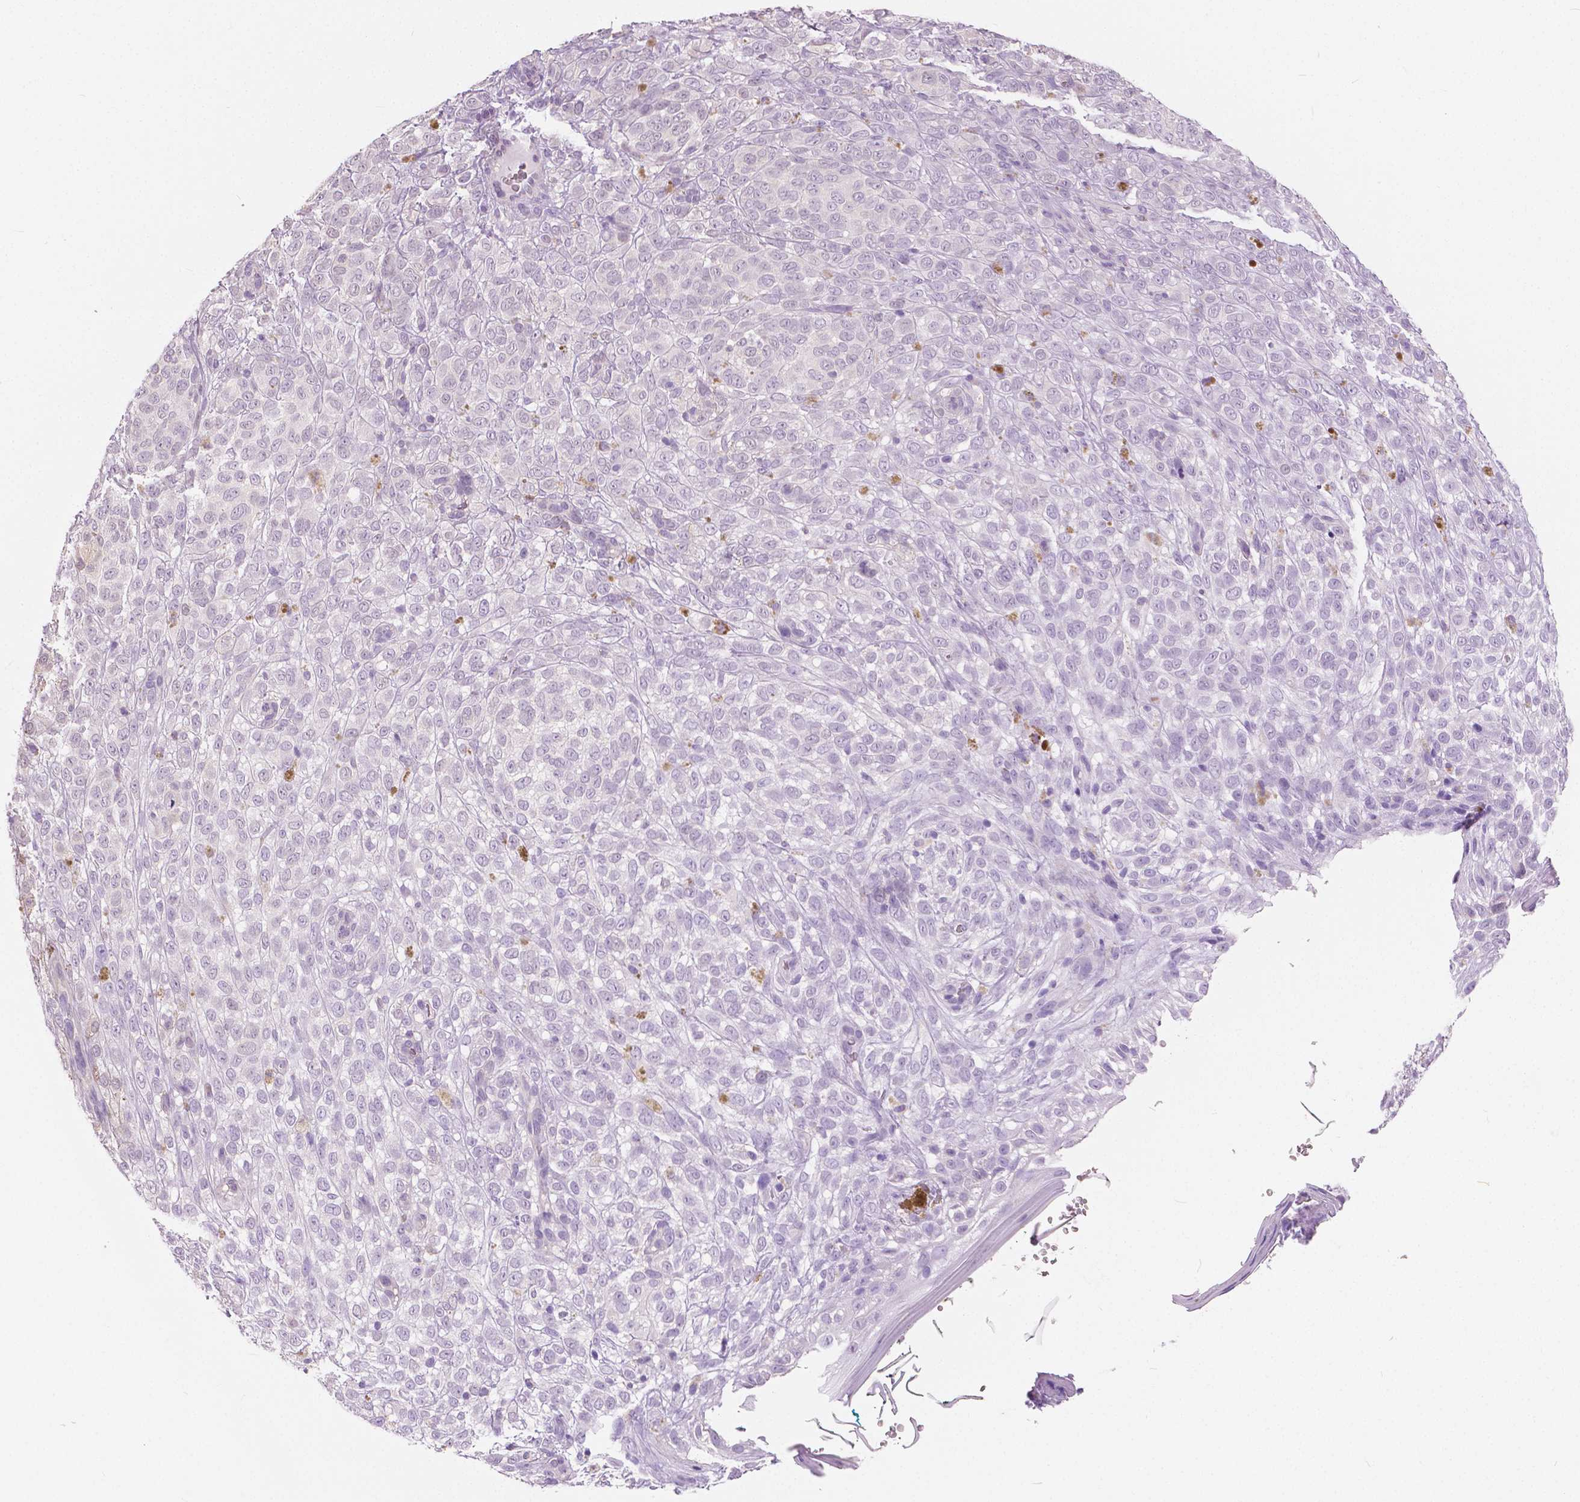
{"staining": {"intensity": "negative", "quantity": "none", "location": "none"}, "tissue": "melanoma", "cell_type": "Tumor cells", "image_type": "cancer", "snomed": [{"axis": "morphology", "description": "Malignant melanoma, NOS"}, {"axis": "topography", "description": "Skin"}], "caption": "Image shows no protein expression in tumor cells of malignant melanoma tissue.", "gene": "TKFC", "patient": {"sex": "female", "age": 86}}